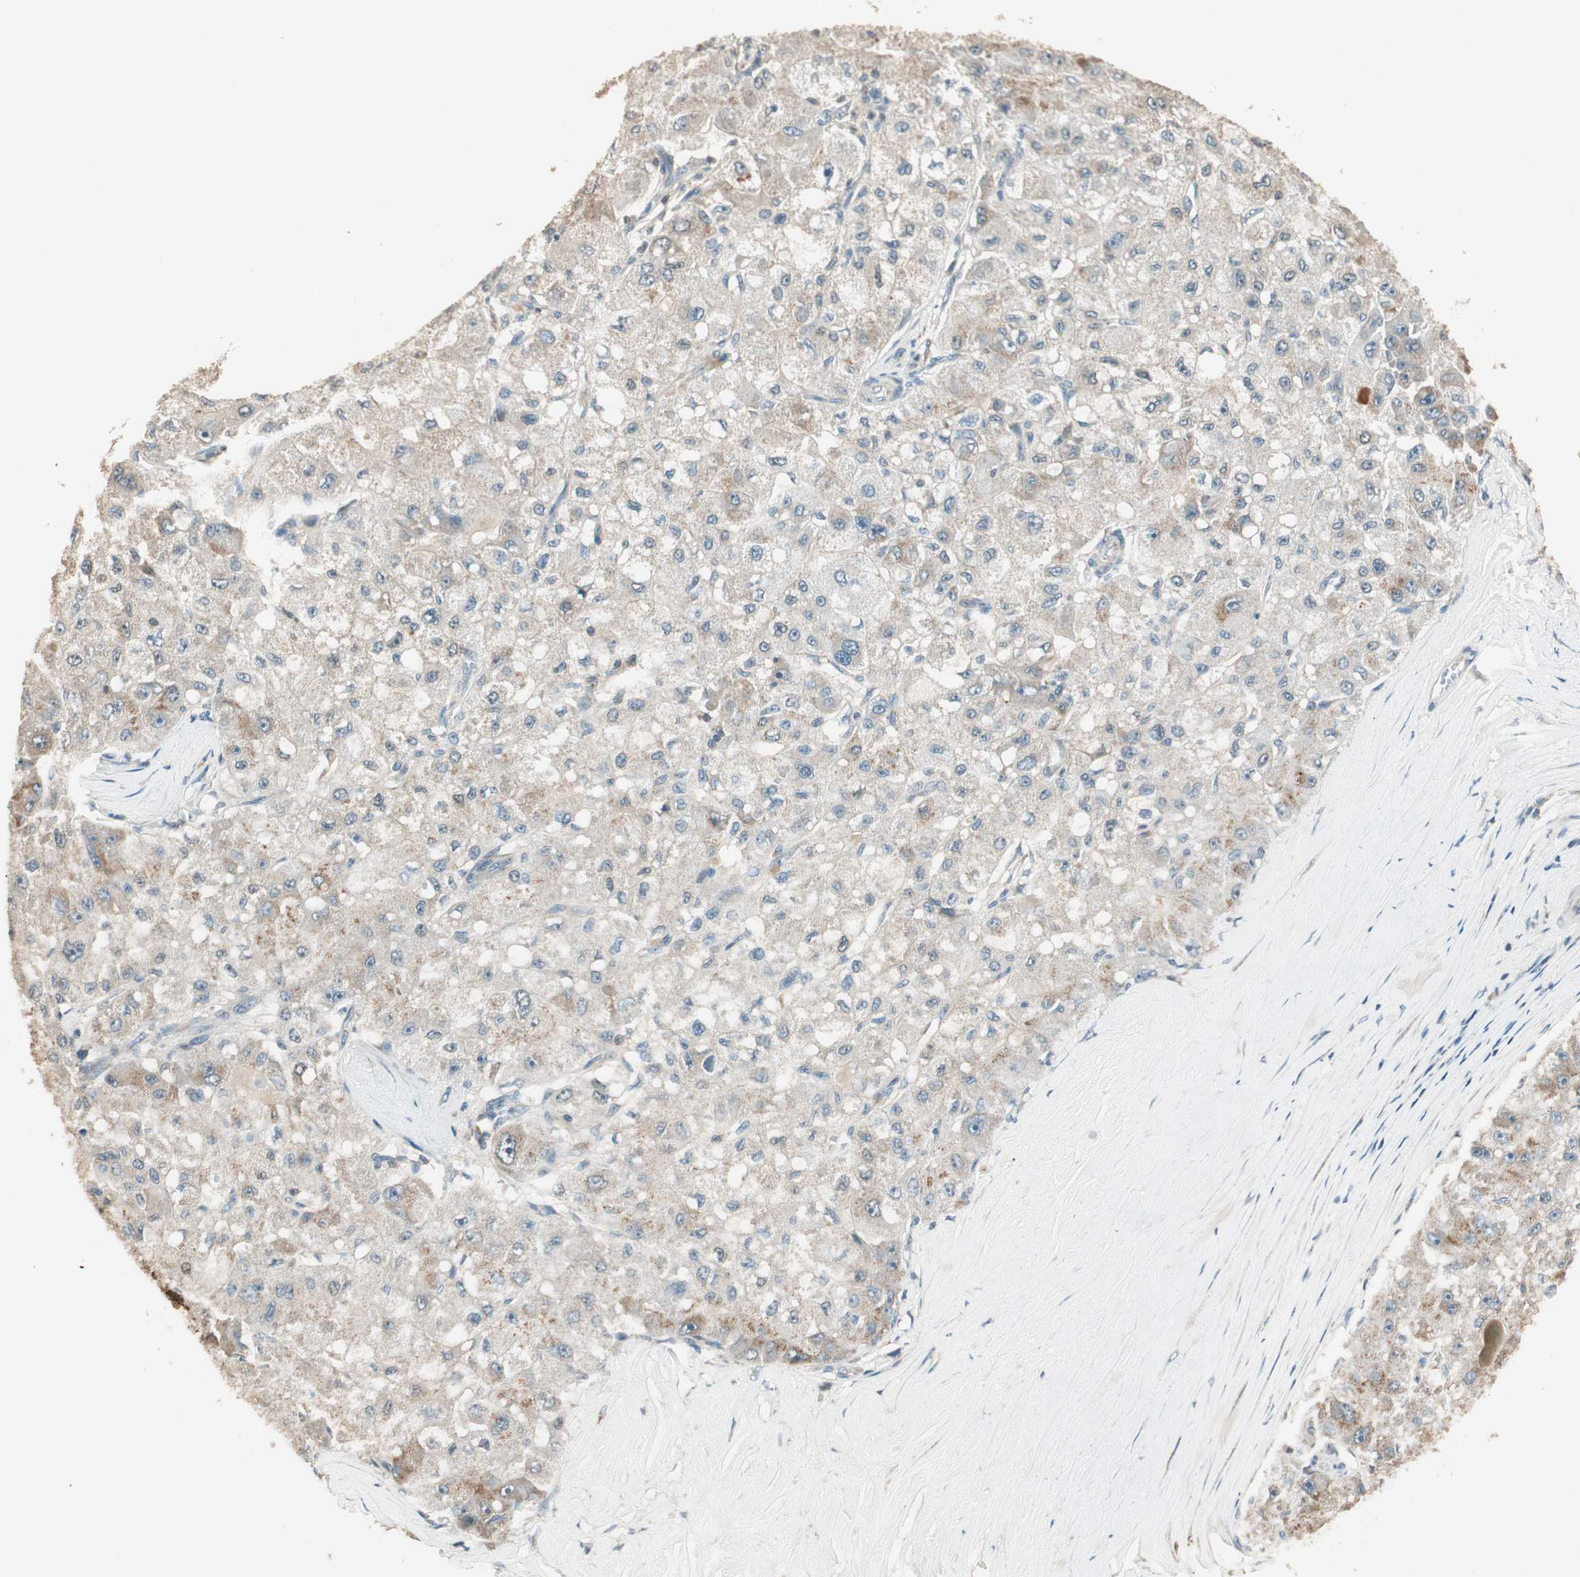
{"staining": {"intensity": "negative", "quantity": "none", "location": "none"}, "tissue": "liver cancer", "cell_type": "Tumor cells", "image_type": "cancer", "snomed": [{"axis": "morphology", "description": "Carcinoma, Hepatocellular, NOS"}, {"axis": "topography", "description": "Liver"}], "caption": "Liver cancer was stained to show a protein in brown. There is no significant expression in tumor cells.", "gene": "TRIM21", "patient": {"sex": "male", "age": 80}}